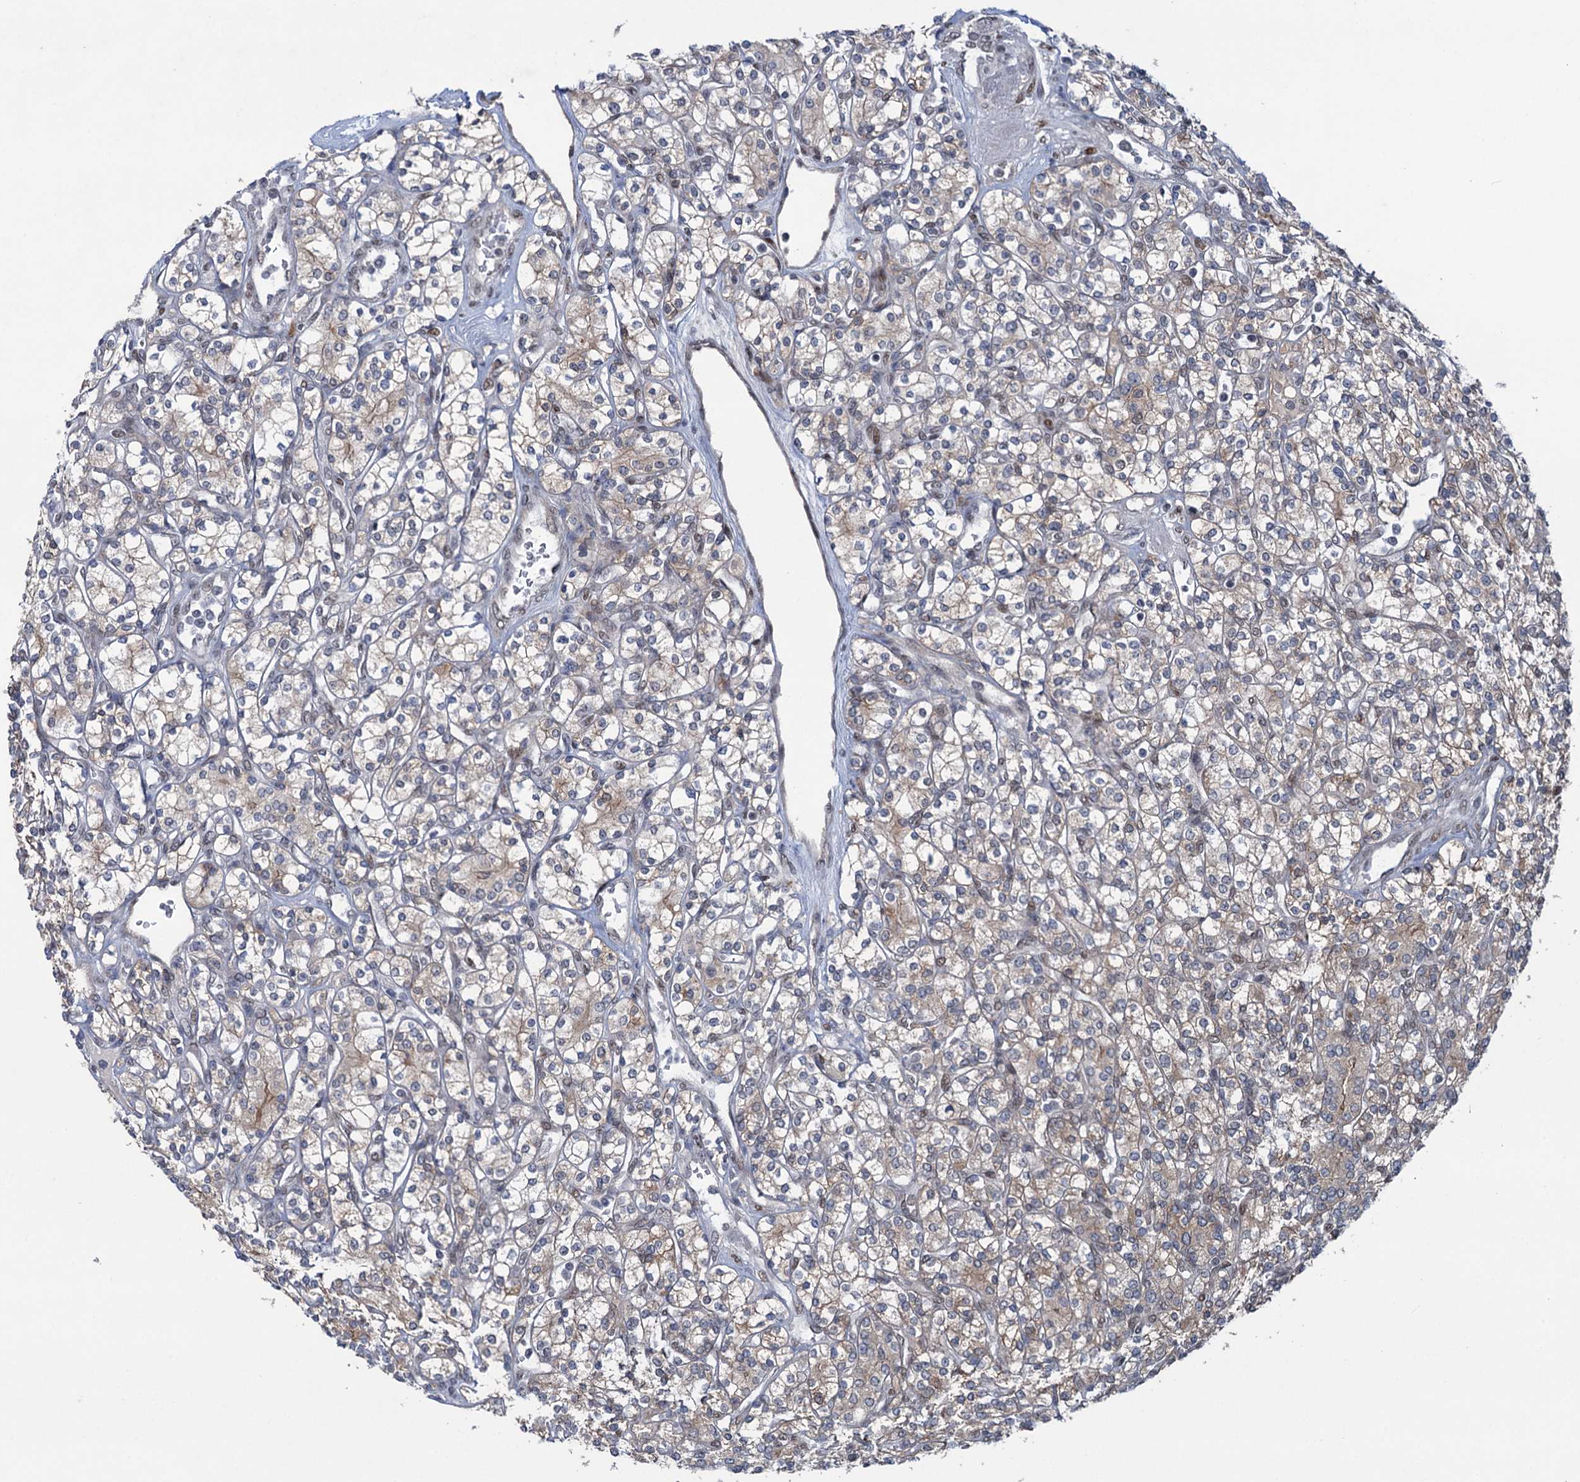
{"staining": {"intensity": "weak", "quantity": "<25%", "location": "cytoplasmic/membranous"}, "tissue": "renal cancer", "cell_type": "Tumor cells", "image_type": "cancer", "snomed": [{"axis": "morphology", "description": "Adenocarcinoma, NOS"}, {"axis": "topography", "description": "Kidney"}], "caption": "A photomicrograph of human renal cancer (adenocarcinoma) is negative for staining in tumor cells.", "gene": "FAM53A", "patient": {"sex": "male", "age": 77}}